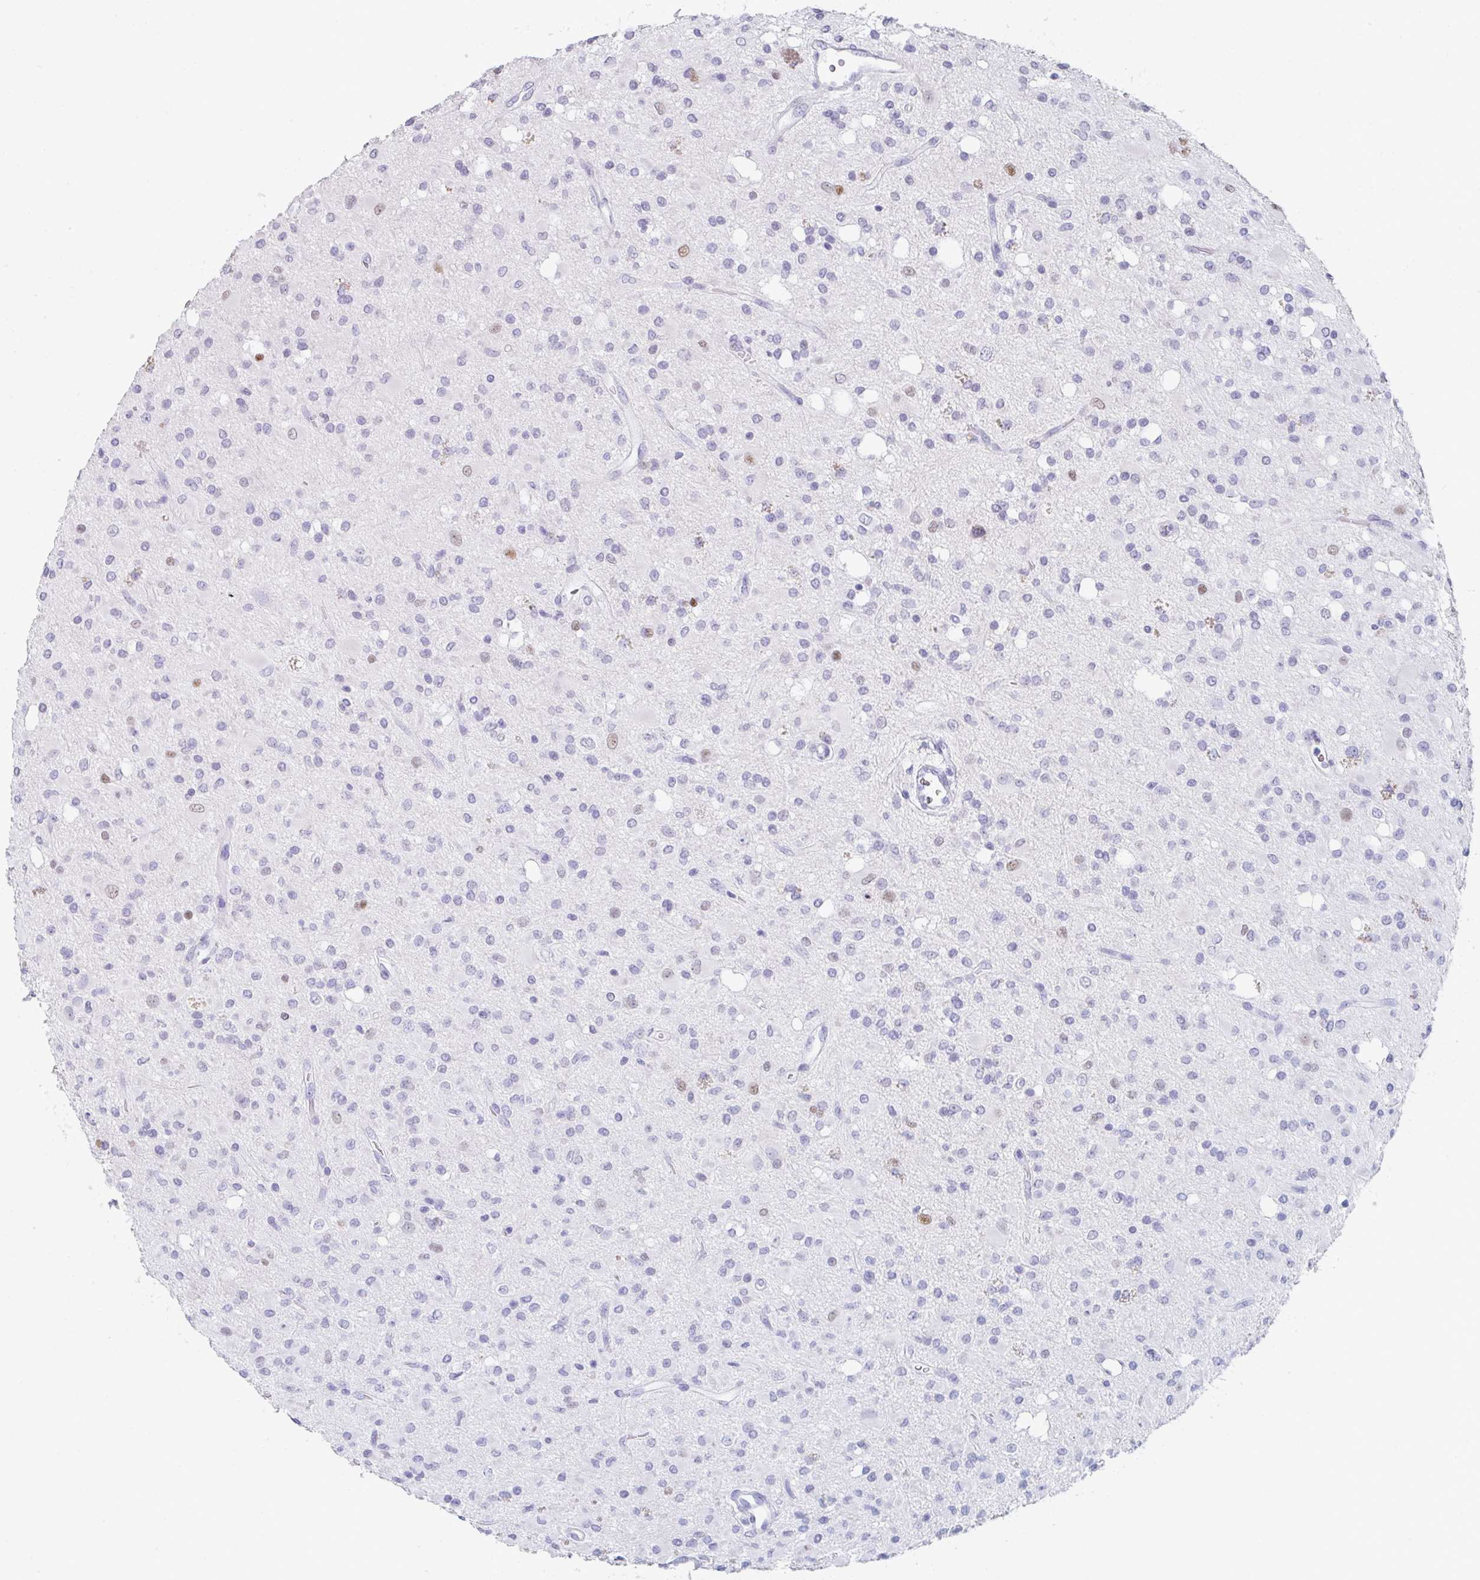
{"staining": {"intensity": "weak", "quantity": "<25%", "location": "nuclear"}, "tissue": "glioma", "cell_type": "Tumor cells", "image_type": "cancer", "snomed": [{"axis": "morphology", "description": "Glioma, malignant, Low grade"}, {"axis": "topography", "description": "Brain"}], "caption": "Tumor cells are negative for brown protein staining in glioma.", "gene": "RUBCN", "patient": {"sex": "female", "age": 33}}